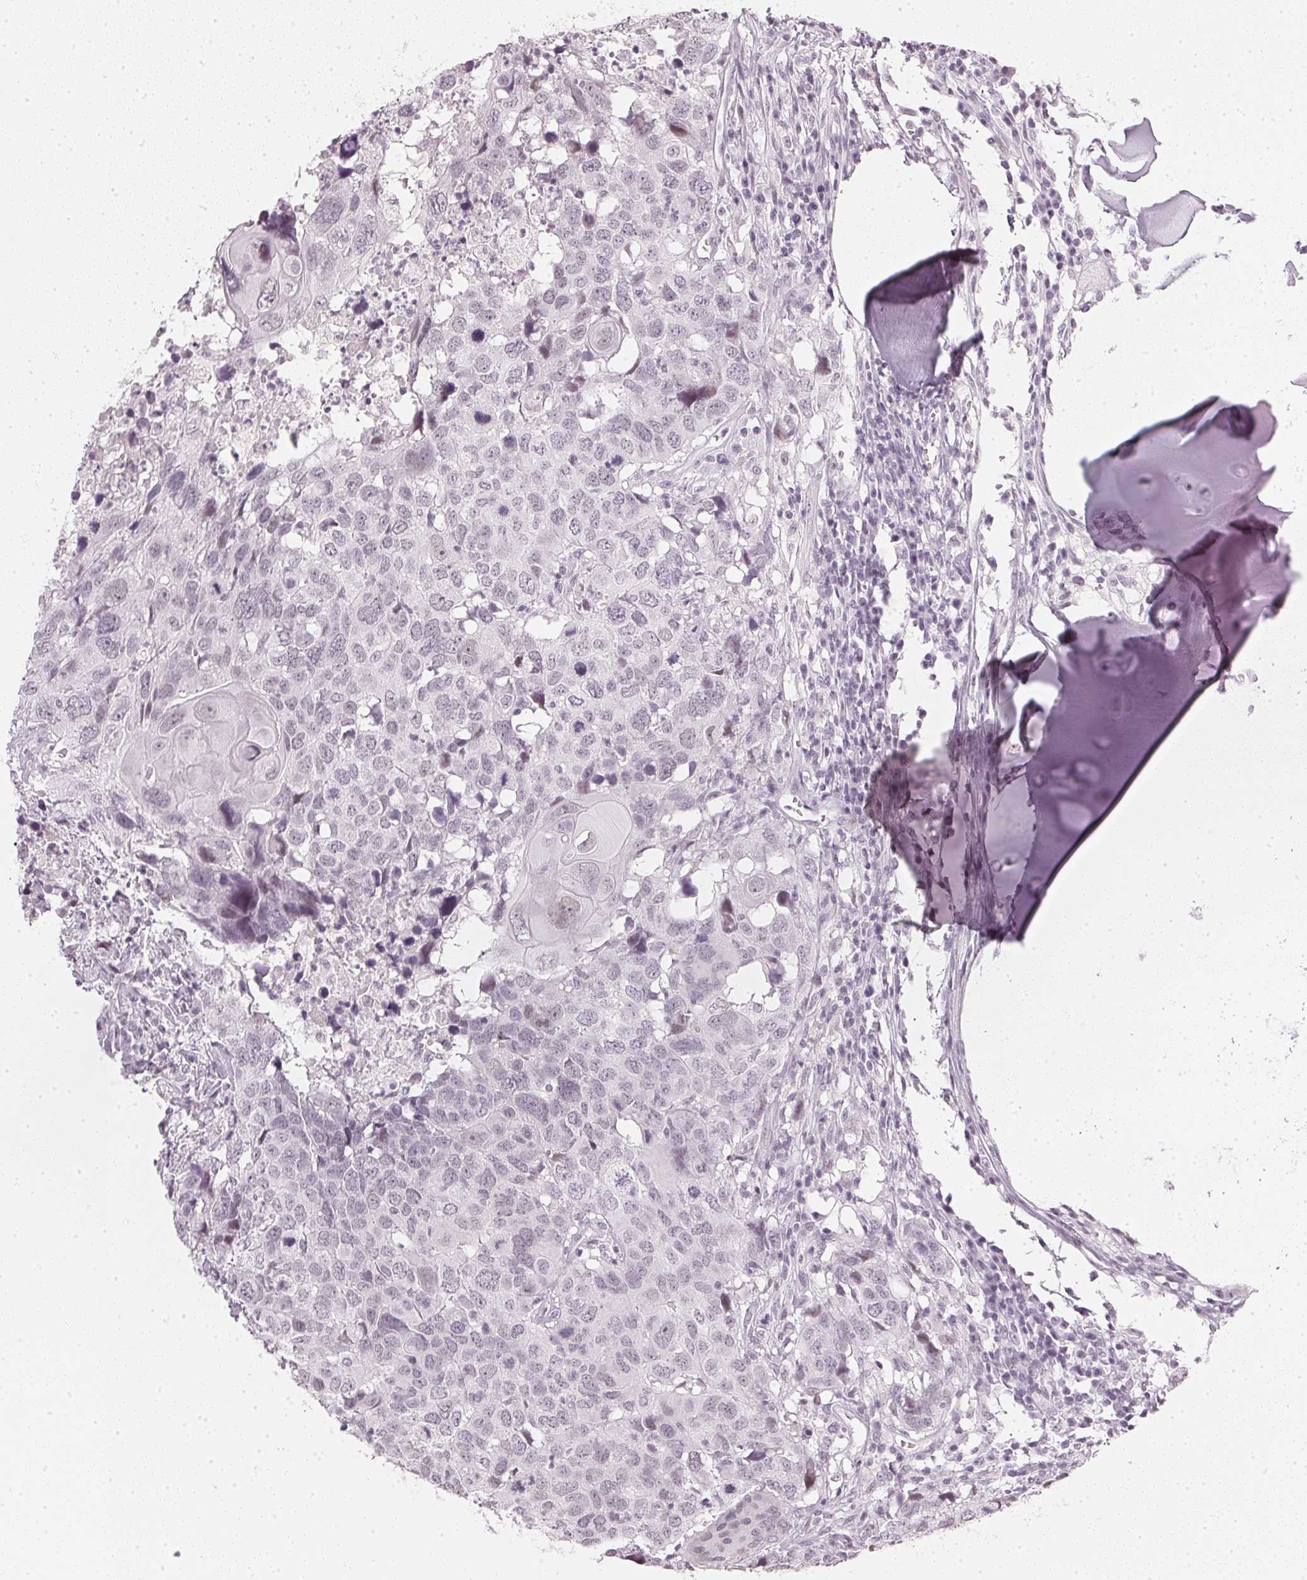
{"staining": {"intensity": "negative", "quantity": "none", "location": "none"}, "tissue": "head and neck cancer", "cell_type": "Tumor cells", "image_type": "cancer", "snomed": [{"axis": "morphology", "description": "Normal tissue, NOS"}, {"axis": "morphology", "description": "Squamous cell carcinoma, NOS"}, {"axis": "topography", "description": "Skeletal muscle"}, {"axis": "topography", "description": "Vascular tissue"}, {"axis": "topography", "description": "Peripheral nerve tissue"}, {"axis": "topography", "description": "Head-Neck"}], "caption": "Immunohistochemistry (IHC) of head and neck cancer (squamous cell carcinoma) displays no expression in tumor cells. Brightfield microscopy of IHC stained with DAB (3,3'-diaminobenzidine) (brown) and hematoxylin (blue), captured at high magnification.", "gene": "DNAJC6", "patient": {"sex": "male", "age": 66}}